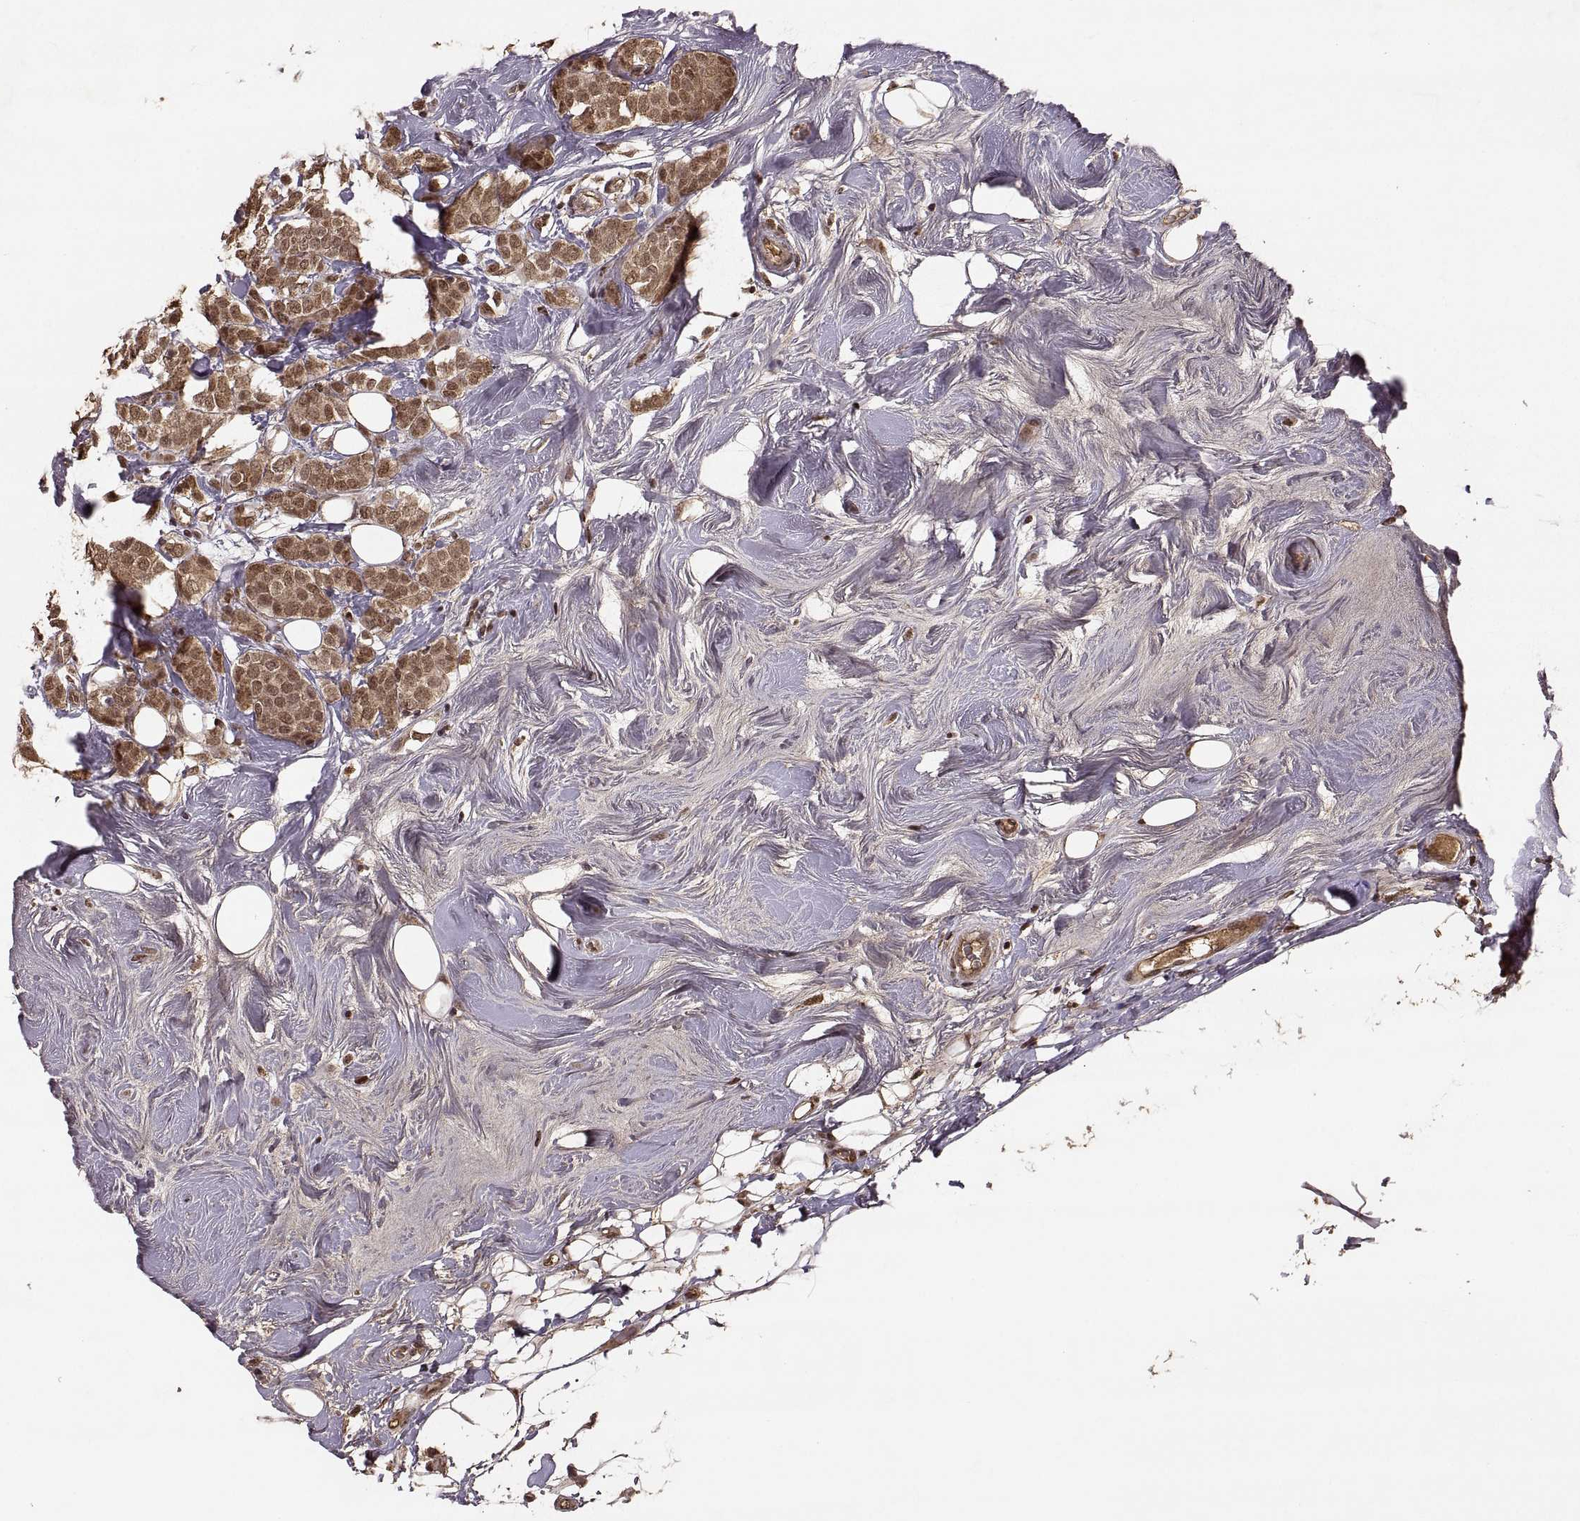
{"staining": {"intensity": "moderate", "quantity": ">75%", "location": "cytoplasmic/membranous,nuclear"}, "tissue": "breast cancer", "cell_type": "Tumor cells", "image_type": "cancer", "snomed": [{"axis": "morphology", "description": "Lobular carcinoma"}, {"axis": "topography", "description": "Breast"}], "caption": "Immunohistochemistry image of neoplastic tissue: breast cancer stained using immunohistochemistry displays medium levels of moderate protein expression localized specifically in the cytoplasmic/membranous and nuclear of tumor cells, appearing as a cytoplasmic/membranous and nuclear brown color.", "gene": "RFT1", "patient": {"sex": "female", "age": 49}}